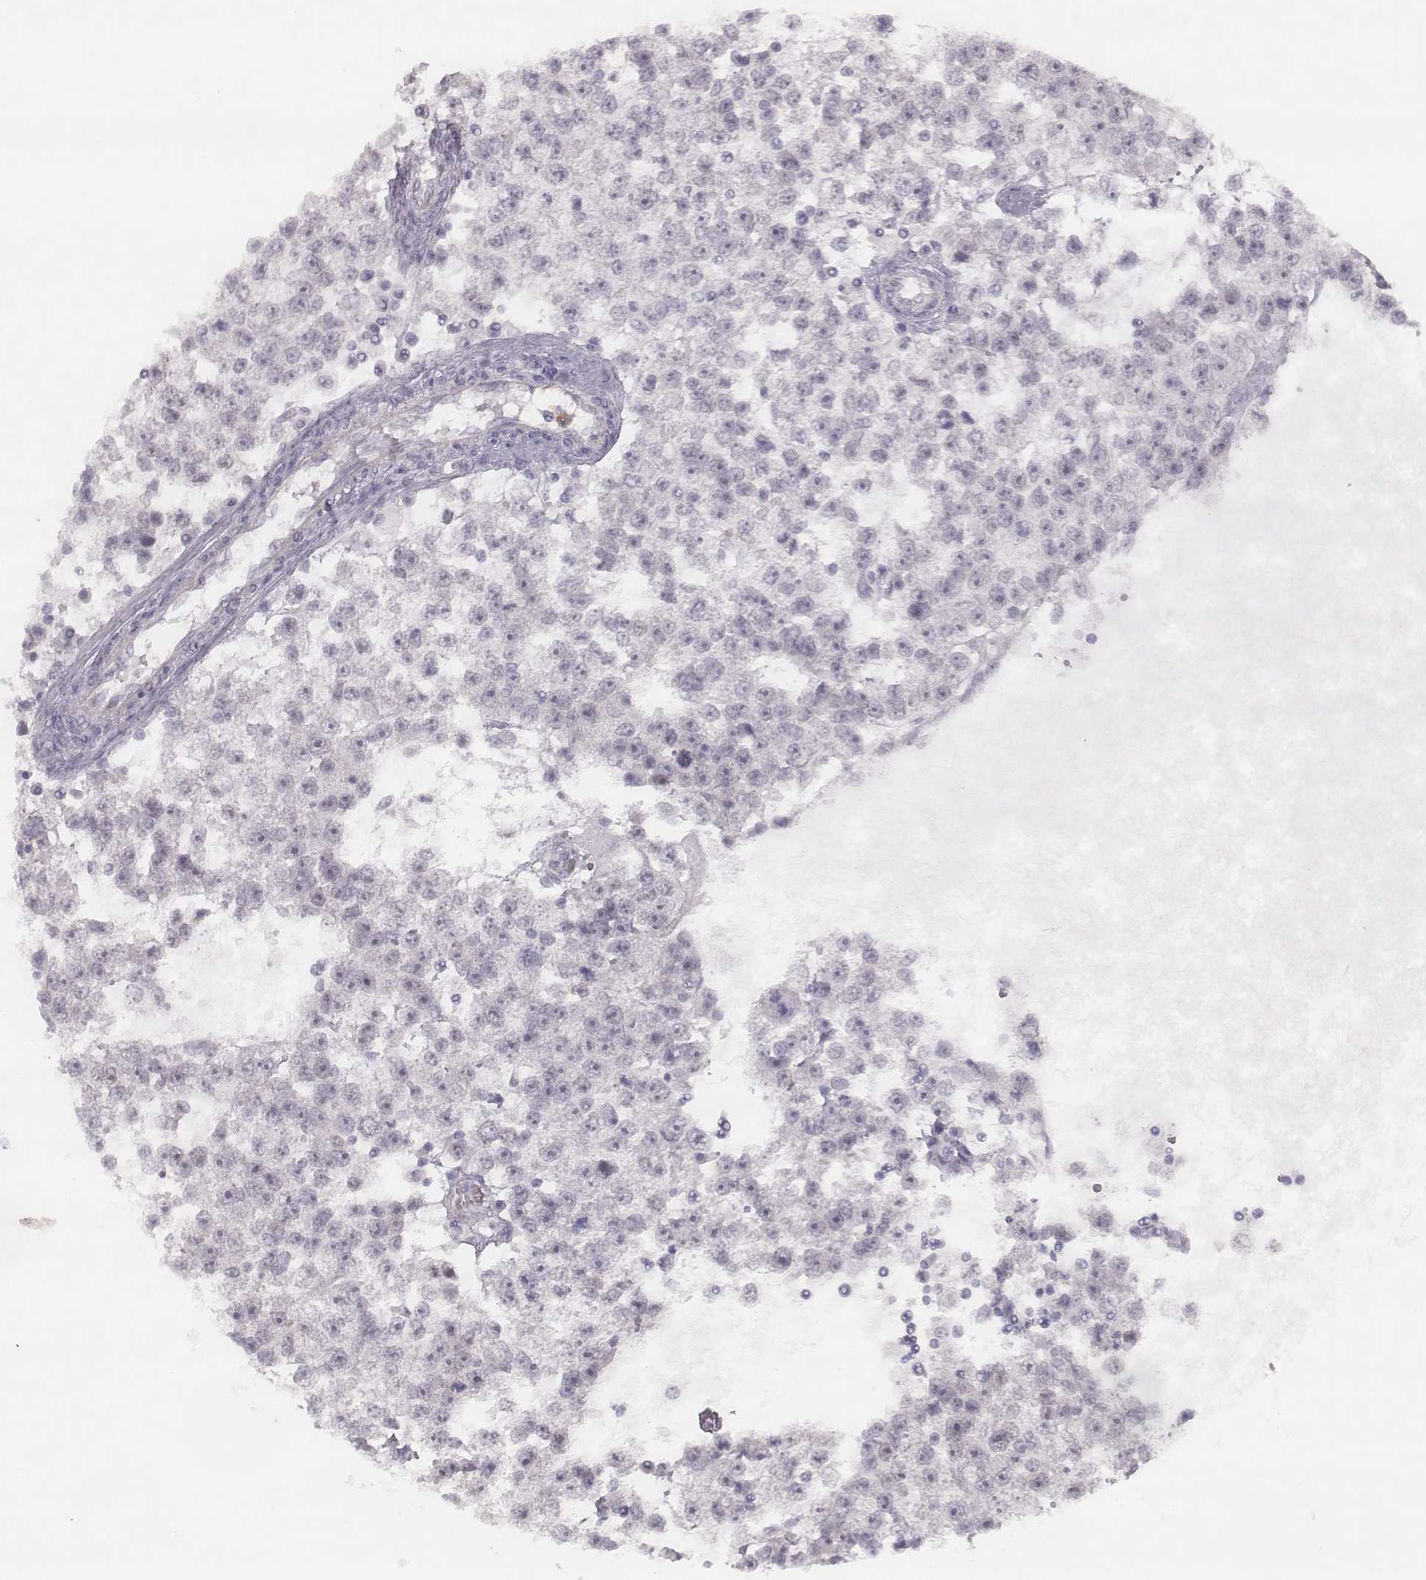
{"staining": {"intensity": "negative", "quantity": "none", "location": "none"}, "tissue": "testis cancer", "cell_type": "Tumor cells", "image_type": "cancer", "snomed": [{"axis": "morphology", "description": "Seminoma, NOS"}, {"axis": "topography", "description": "Testis"}], "caption": "High magnification brightfield microscopy of seminoma (testis) stained with DAB (3,3'-diaminobenzidine) (brown) and counterstained with hematoxylin (blue): tumor cells show no significant positivity. The staining is performed using DAB brown chromogen with nuclei counter-stained in using hematoxylin.", "gene": "KCNJ12", "patient": {"sex": "male", "age": 34}}